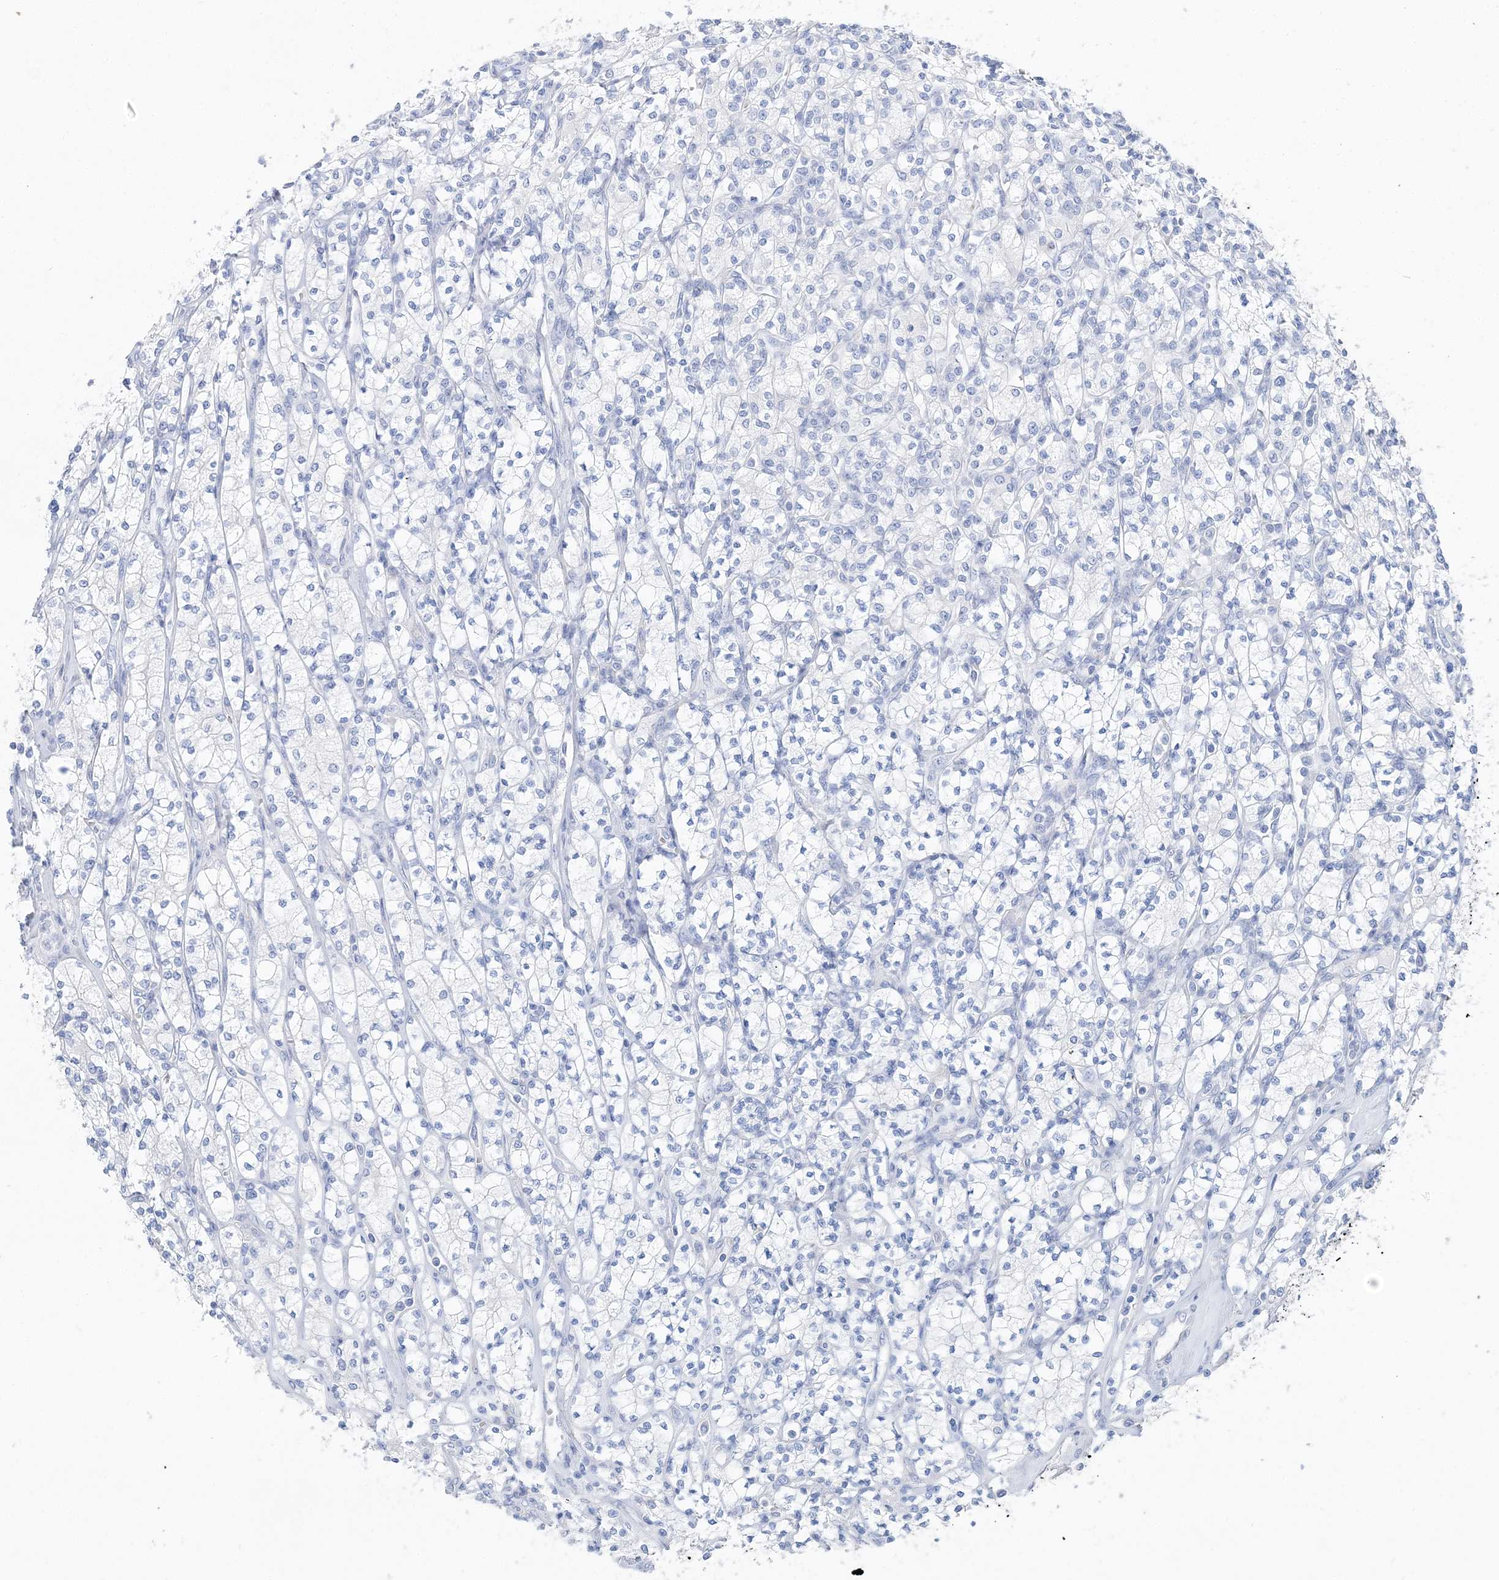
{"staining": {"intensity": "negative", "quantity": "none", "location": "none"}, "tissue": "renal cancer", "cell_type": "Tumor cells", "image_type": "cancer", "snomed": [{"axis": "morphology", "description": "Adenocarcinoma, NOS"}, {"axis": "topography", "description": "Kidney"}], "caption": "This is an IHC photomicrograph of human renal adenocarcinoma. There is no staining in tumor cells.", "gene": "TSPYL6", "patient": {"sex": "male", "age": 77}}